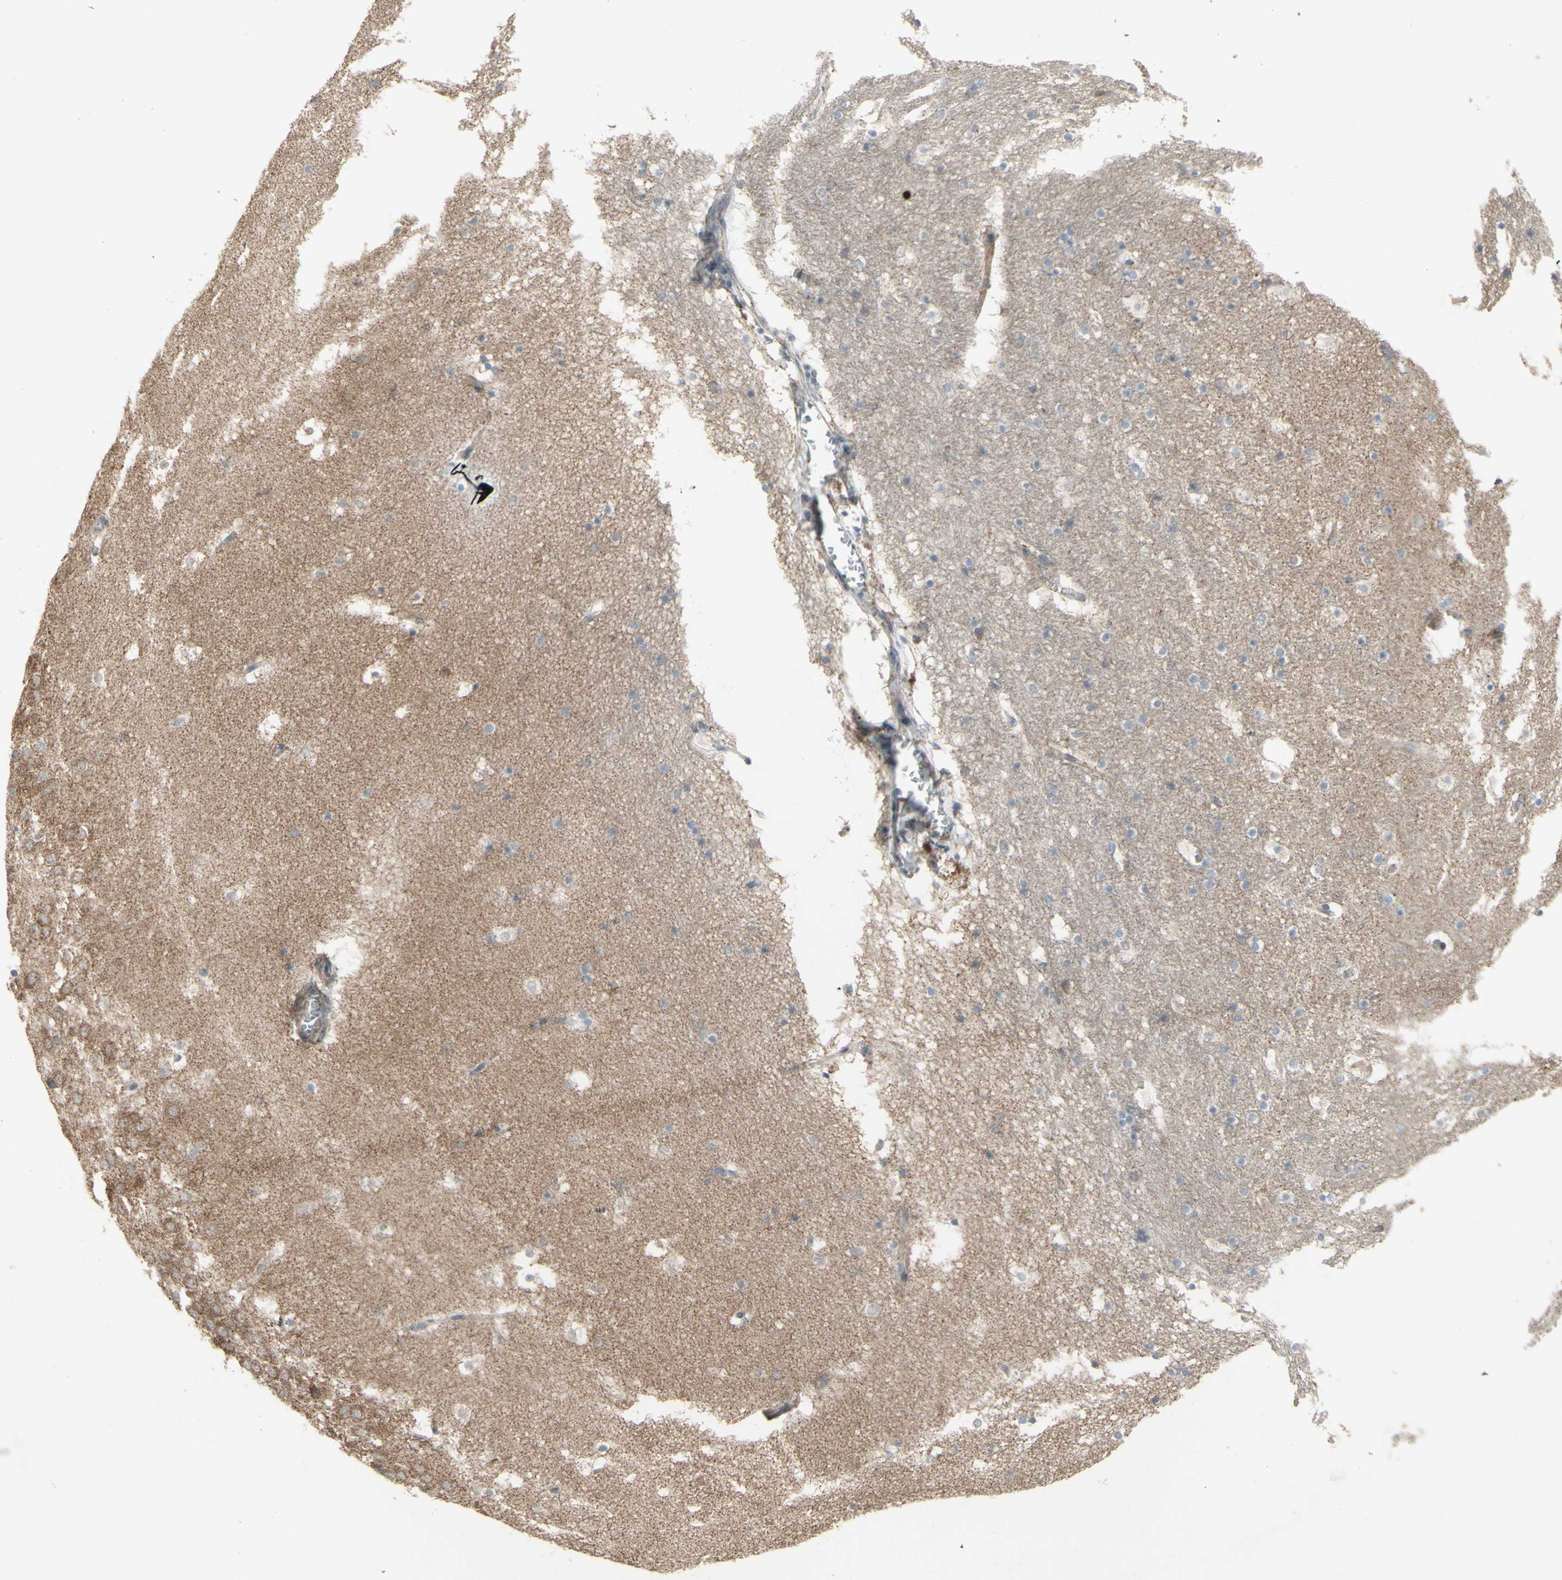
{"staining": {"intensity": "negative", "quantity": "none", "location": "none"}, "tissue": "hippocampus", "cell_type": "Glial cells", "image_type": "normal", "snomed": [{"axis": "morphology", "description": "Normal tissue, NOS"}, {"axis": "topography", "description": "Hippocampus"}], "caption": "Immunohistochemical staining of unremarkable human hippocampus displays no significant positivity in glial cells. (Brightfield microscopy of DAB IHC at high magnification).", "gene": "GRAMD1B", "patient": {"sex": "male", "age": 45}}